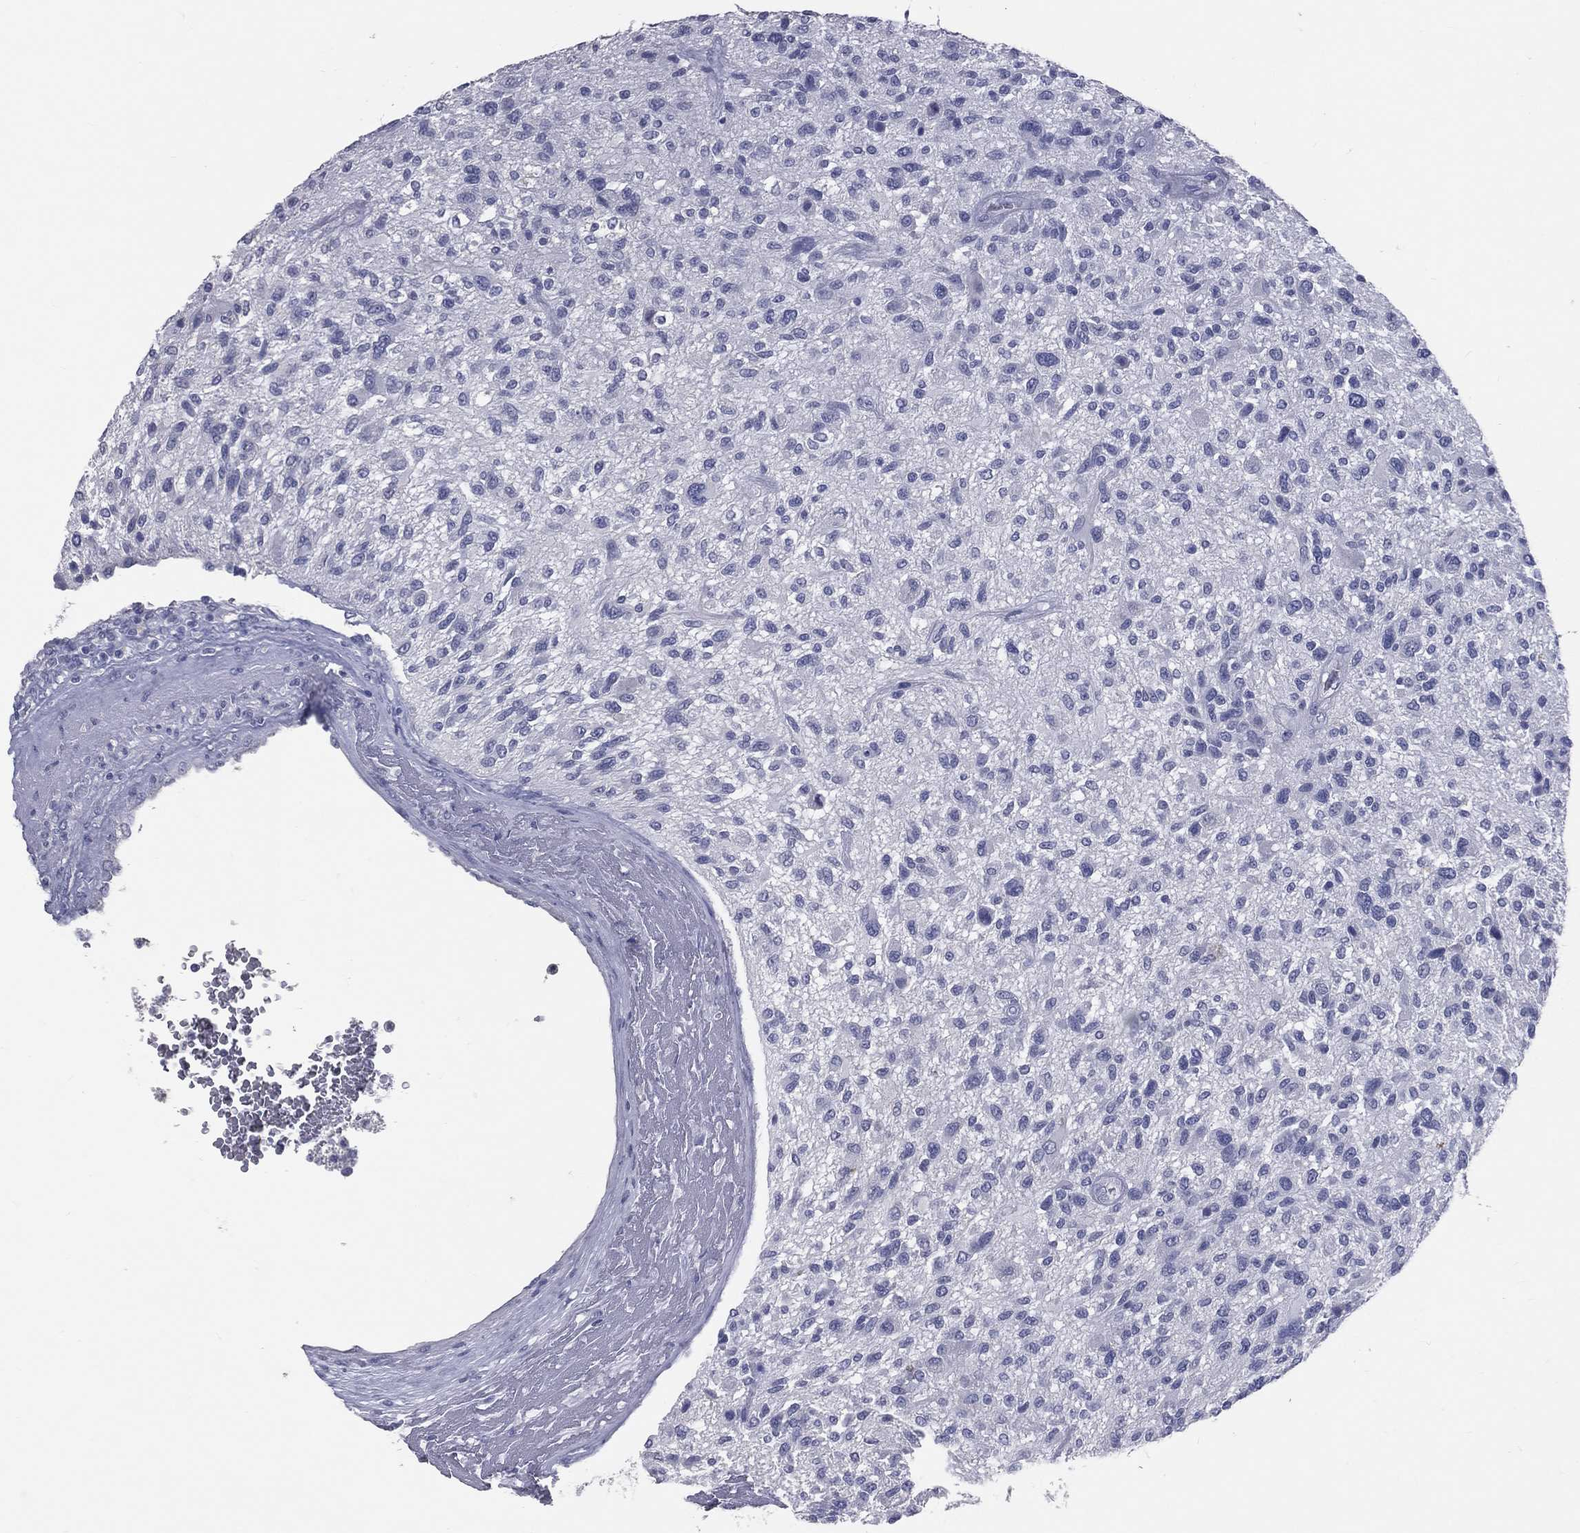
{"staining": {"intensity": "negative", "quantity": "none", "location": "none"}, "tissue": "glioma", "cell_type": "Tumor cells", "image_type": "cancer", "snomed": [{"axis": "morphology", "description": "Glioma, malignant, High grade"}, {"axis": "topography", "description": "Brain"}], "caption": "The micrograph displays no staining of tumor cells in glioma. The staining is performed using DAB (3,3'-diaminobenzidine) brown chromogen with nuclei counter-stained in using hematoxylin.", "gene": "TFPI2", "patient": {"sex": "male", "age": 47}}